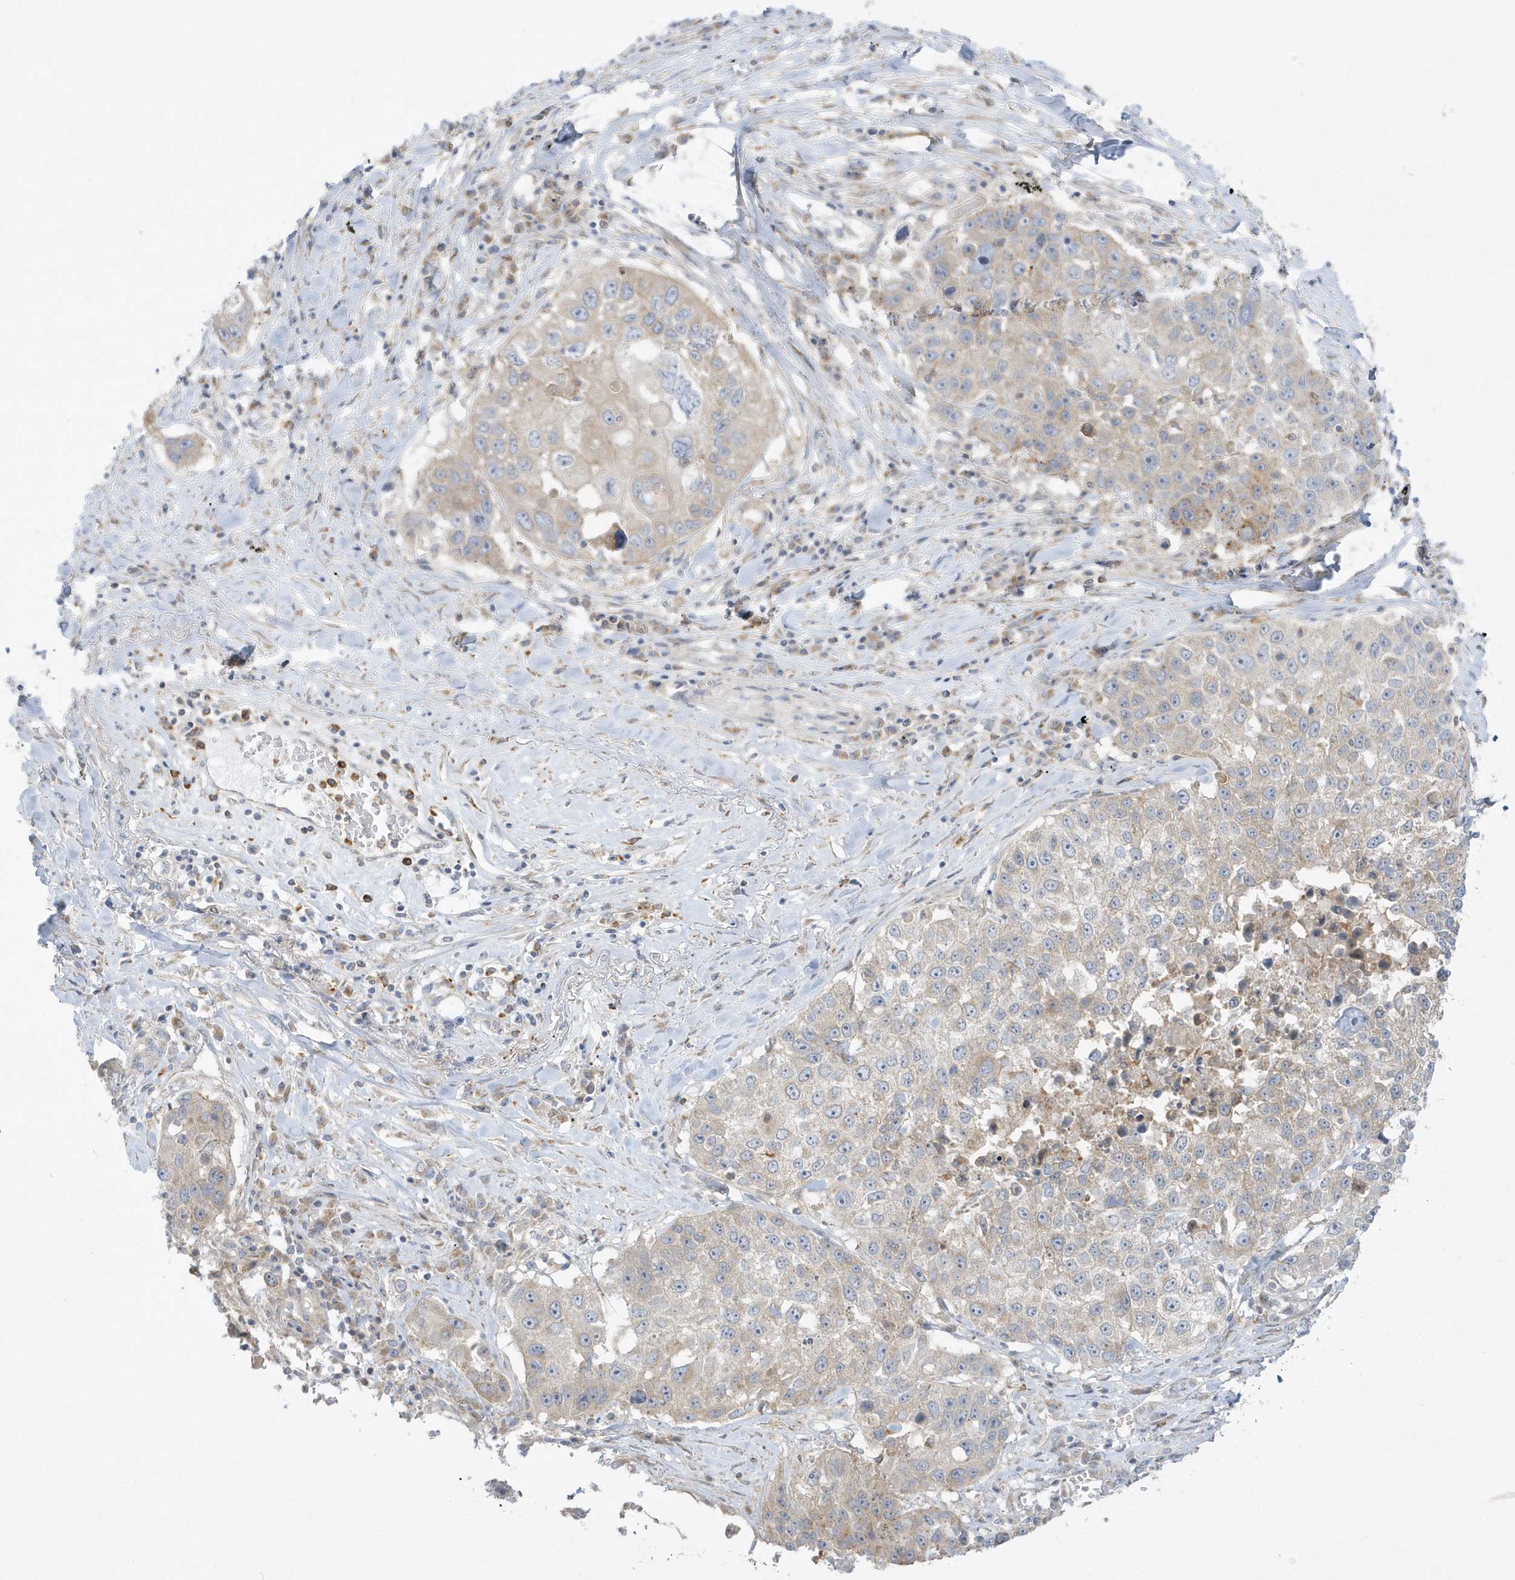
{"staining": {"intensity": "weak", "quantity": "<25%", "location": "cytoplasmic/membranous"}, "tissue": "lung cancer", "cell_type": "Tumor cells", "image_type": "cancer", "snomed": [{"axis": "morphology", "description": "Squamous cell carcinoma, NOS"}, {"axis": "topography", "description": "Lung"}], "caption": "The photomicrograph shows no staining of tumor cells in squamous cell carcinoma (lung). The staining is performed using DAB brown chromogen with nuclei counter-stained in using hematoxylin.", "gene": "DNAJC18", "patient": {"sex": "male", "age": 61}}